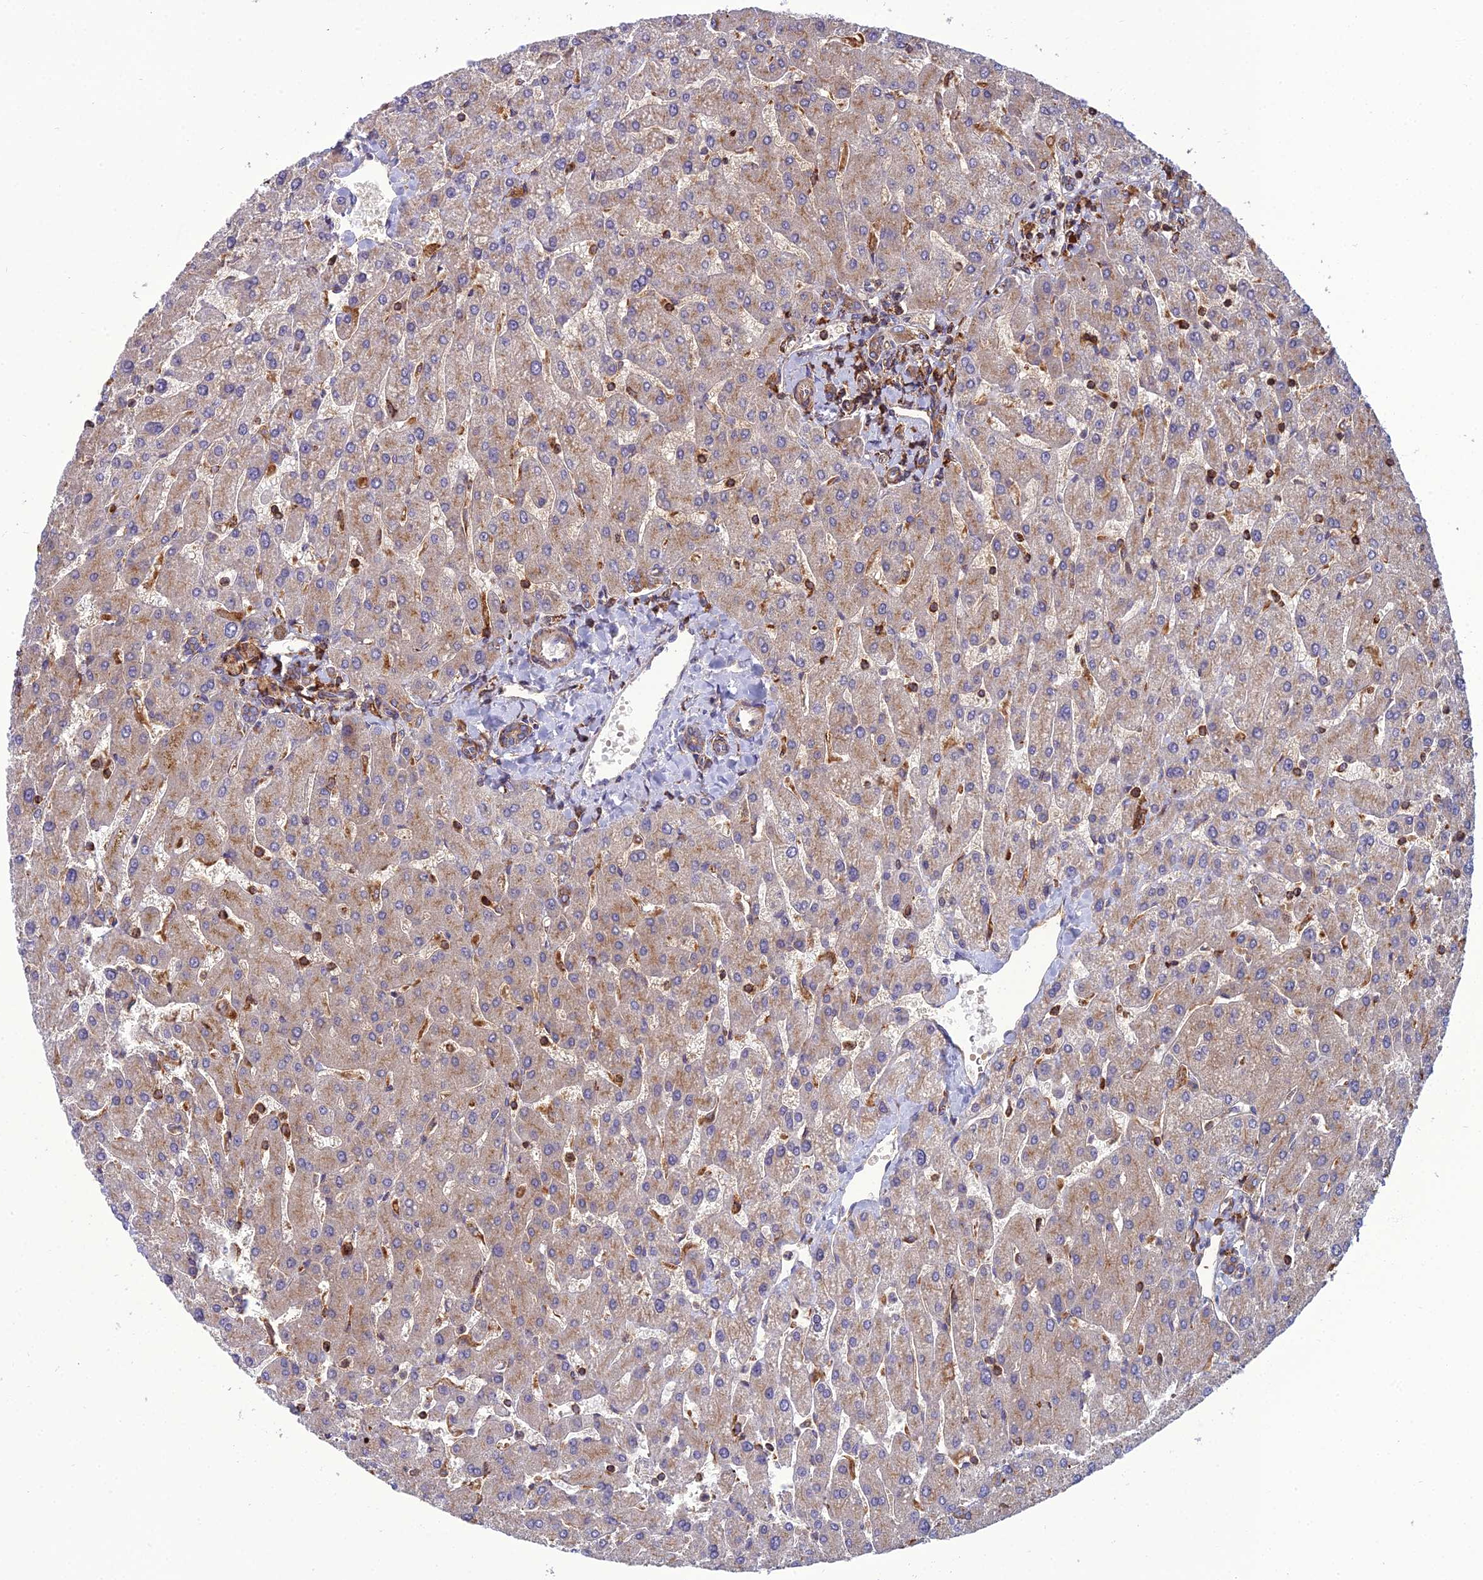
{"staining": {"intensity": "weak", "quantity": ">75%", "location": "cytoplasmic/membranous"}, "tissue": "liver", "cell_type": "Cholangiocytes", "image_type": "normal", "snomed": [{"axis": "morphology", "description": "Normal tissue, NOS"}, {"axis": "topography", "description": "Liver"}], "caption": "The immunohistochemical stain shows weak cytoplasmic/membranous expression in cholangiocytes of normal liver.", "gene": "LNPEP", "patient": {"sex": "male", "age": 55}}